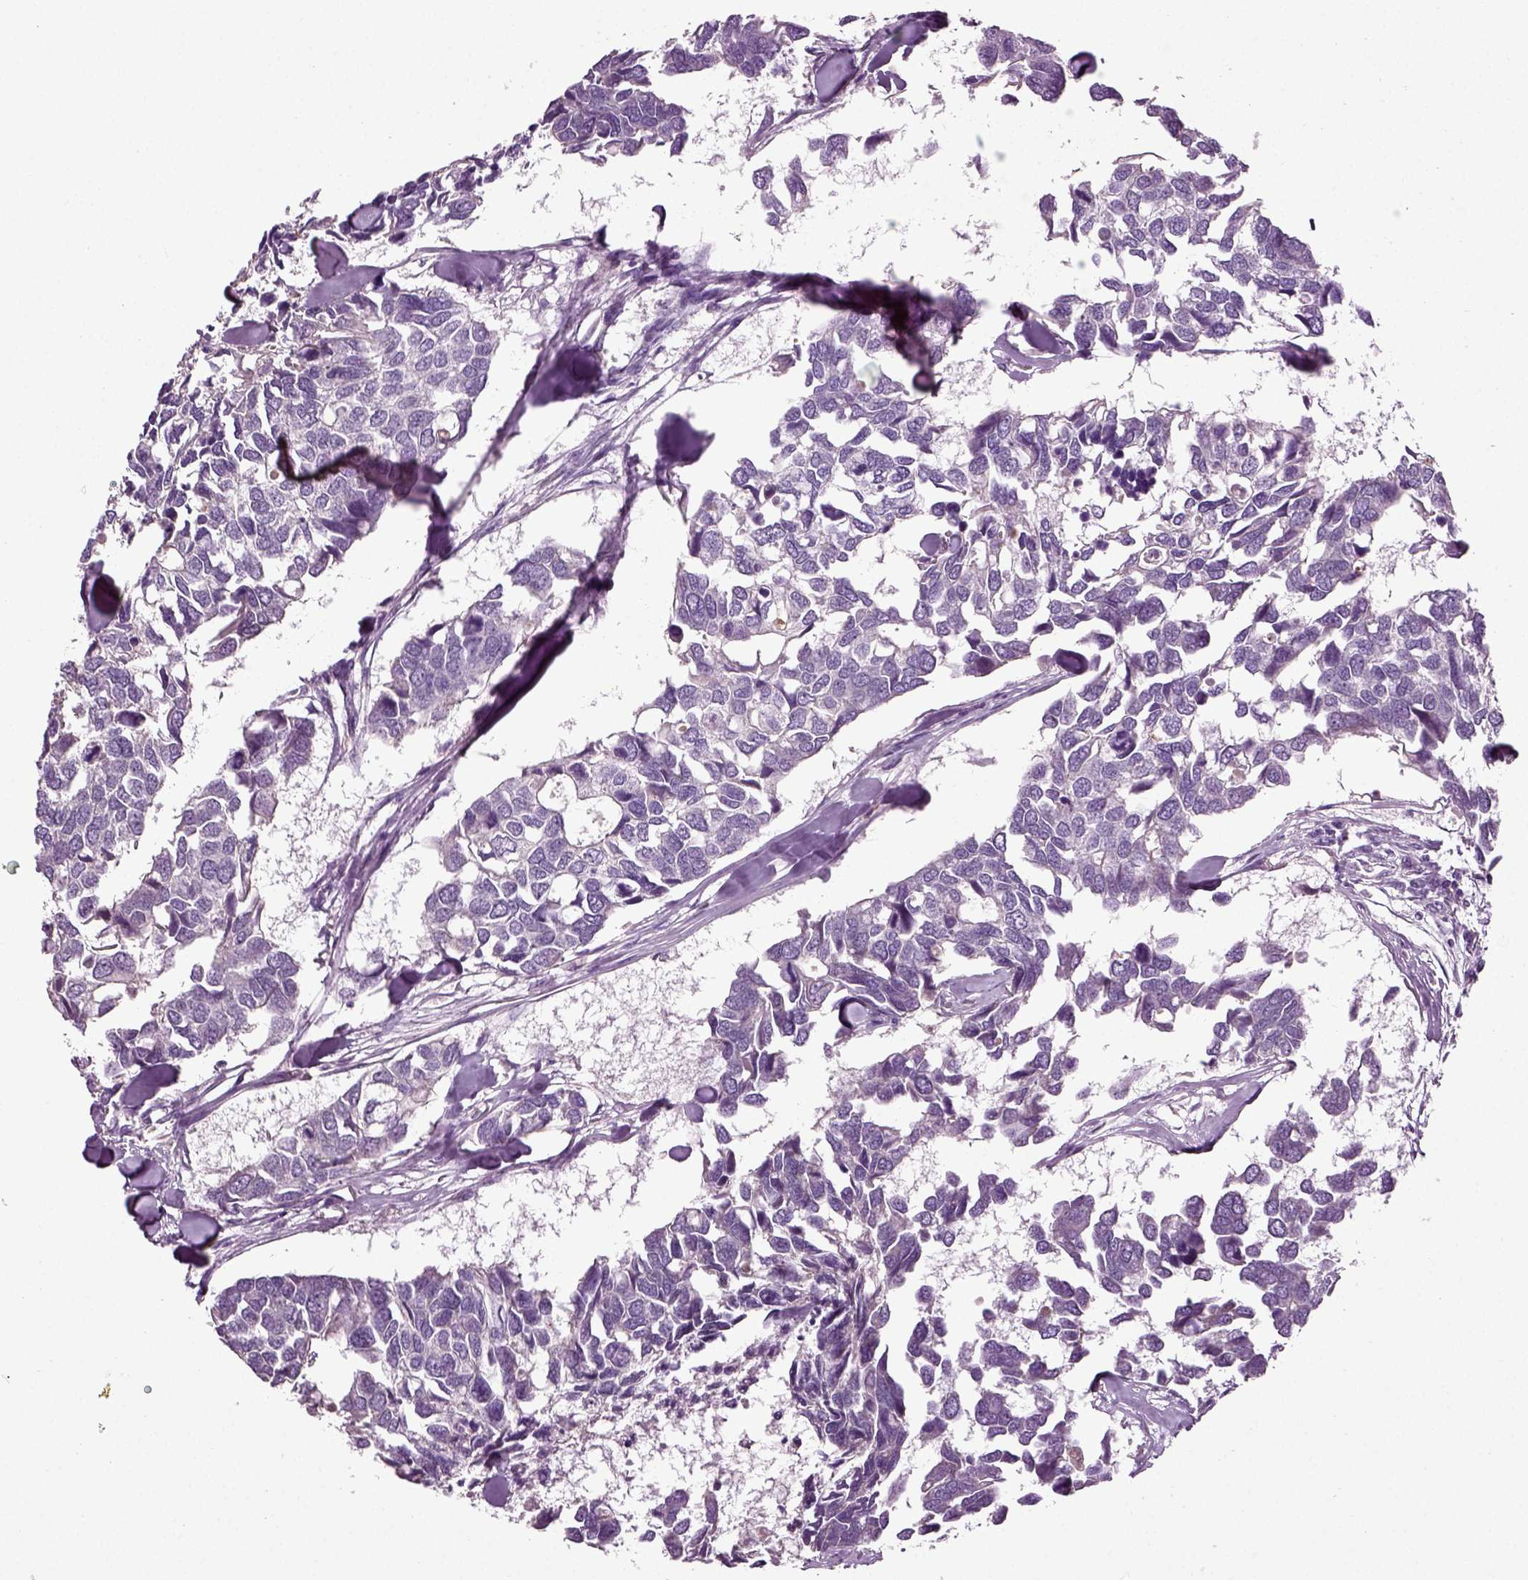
{"staining": {"intensity": "negative", "quantity": "none", "location": "none"}, "tissue": "breast cancer", "cell_type": "Tumor cells", "image_type": "cancer", "snomed": [{"axis": "morphology", "description": "Duct carcinoma"}, {"axis": "topography", "description": "Breast"}], "caption": "Intraductal carcinoma (breast) was stained to show a protein in brown. There is no significant positivity in tumor cells. Brightfield microscopy of IHC stained with DAB (3,3'-diaminobenzidine) (brown) and hematoxylin (blue), captured at high magnification.", "gene": "DEFB118", "patient": {"sex": "female", "age": 83}}